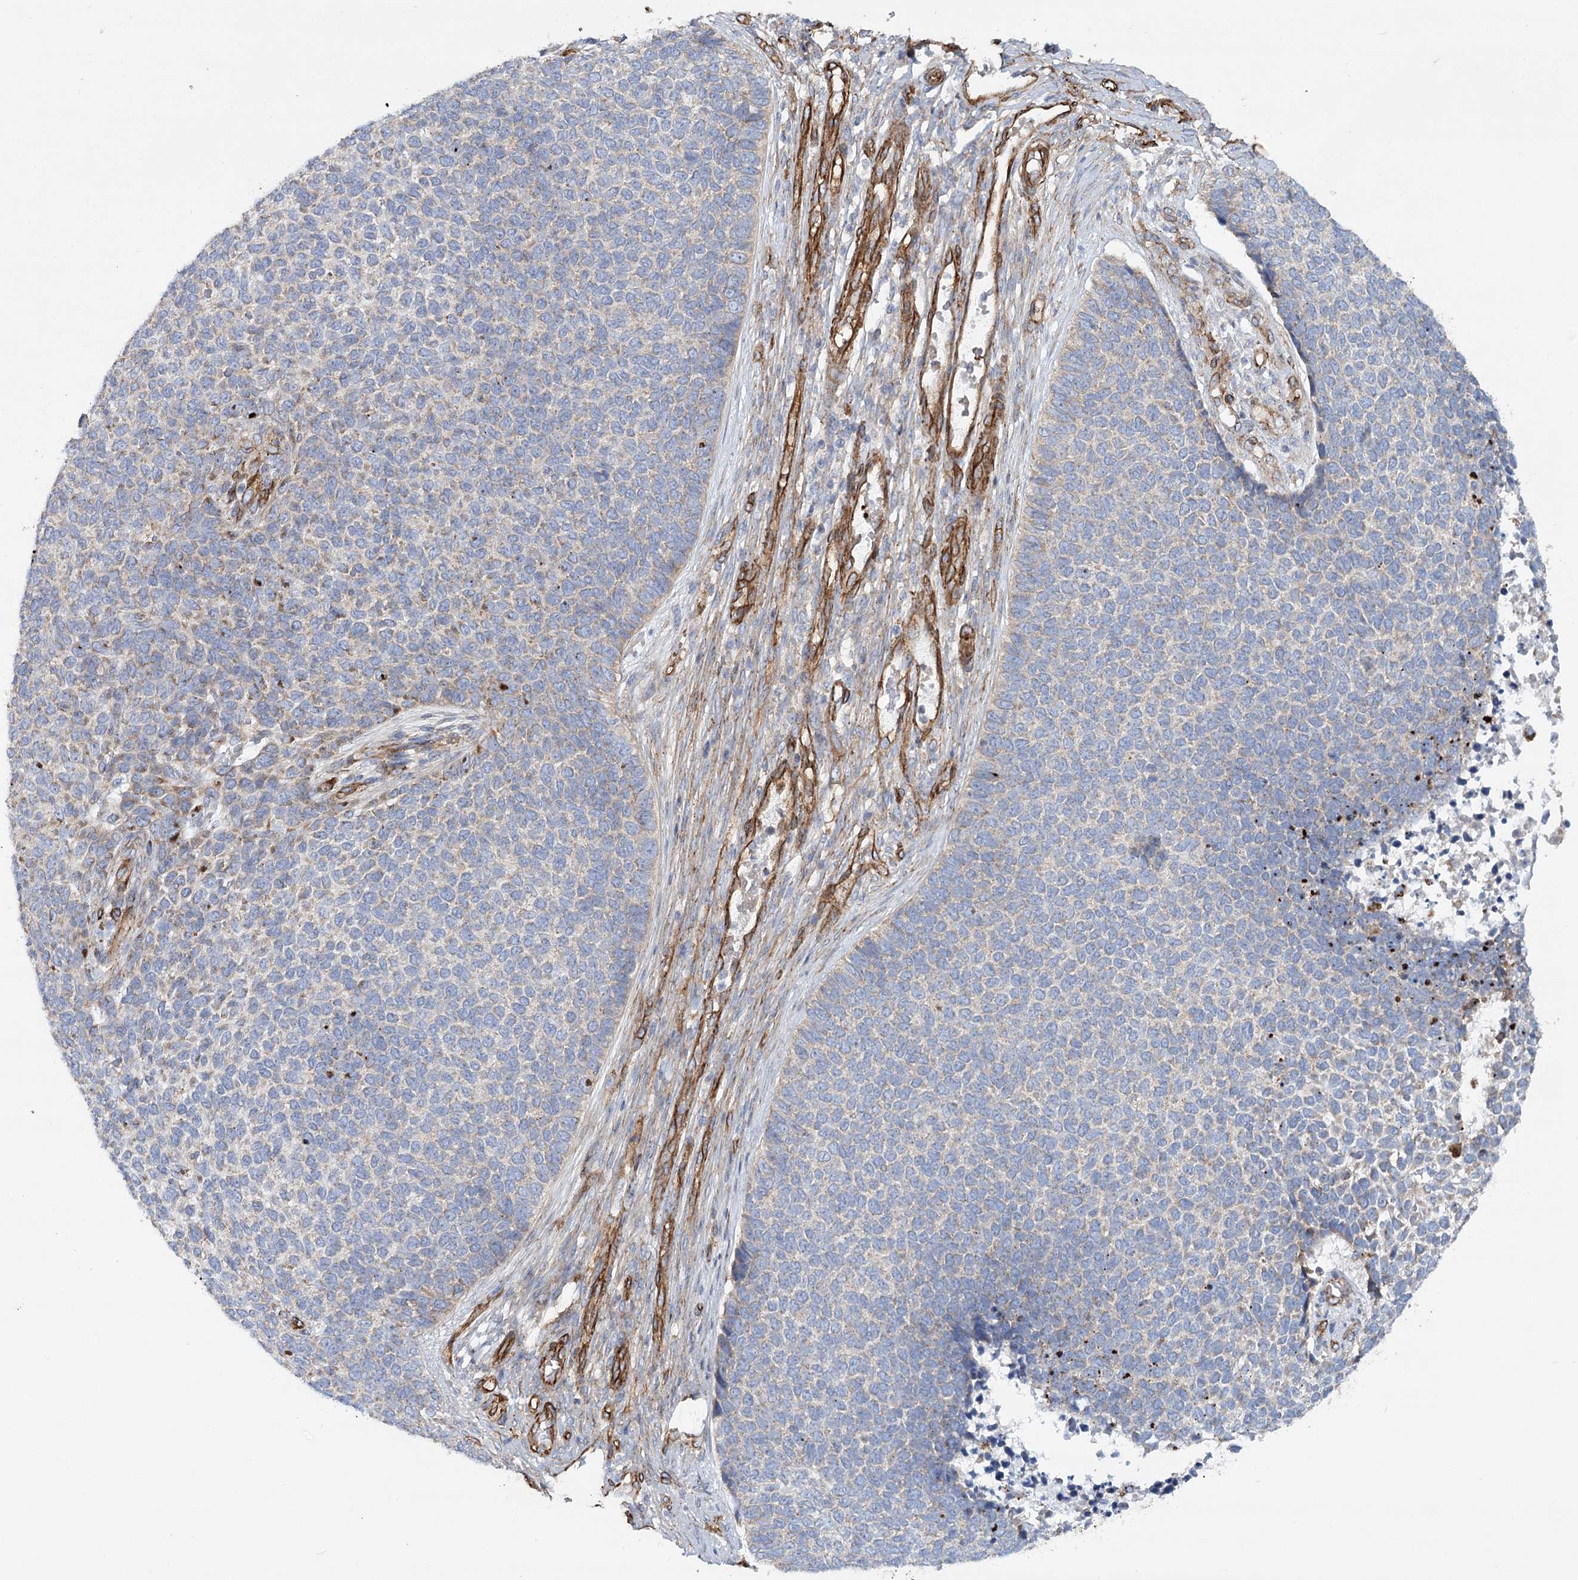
{"staining": {"intensity": "weak", "quantity": "<25%", "location": "cytoplasmic/membranous"}, "tissue": "skin cancer", "cell_type": "Tumor cells", "image_type": "cancer", "snomed": [{"axis": "morphology", "description": "Basal cell carcinoma"}, {"axis": "topography", "description": "Skin"}], "caption": "DAB (3,3'-diaminobenzidine) immunohistochemical staining of human basal cell carcinoma (skin) demonstrates no significant staining in tumor cells.", "gene": "TMEM164", "patient": {"sex": "female", "age": 84}}